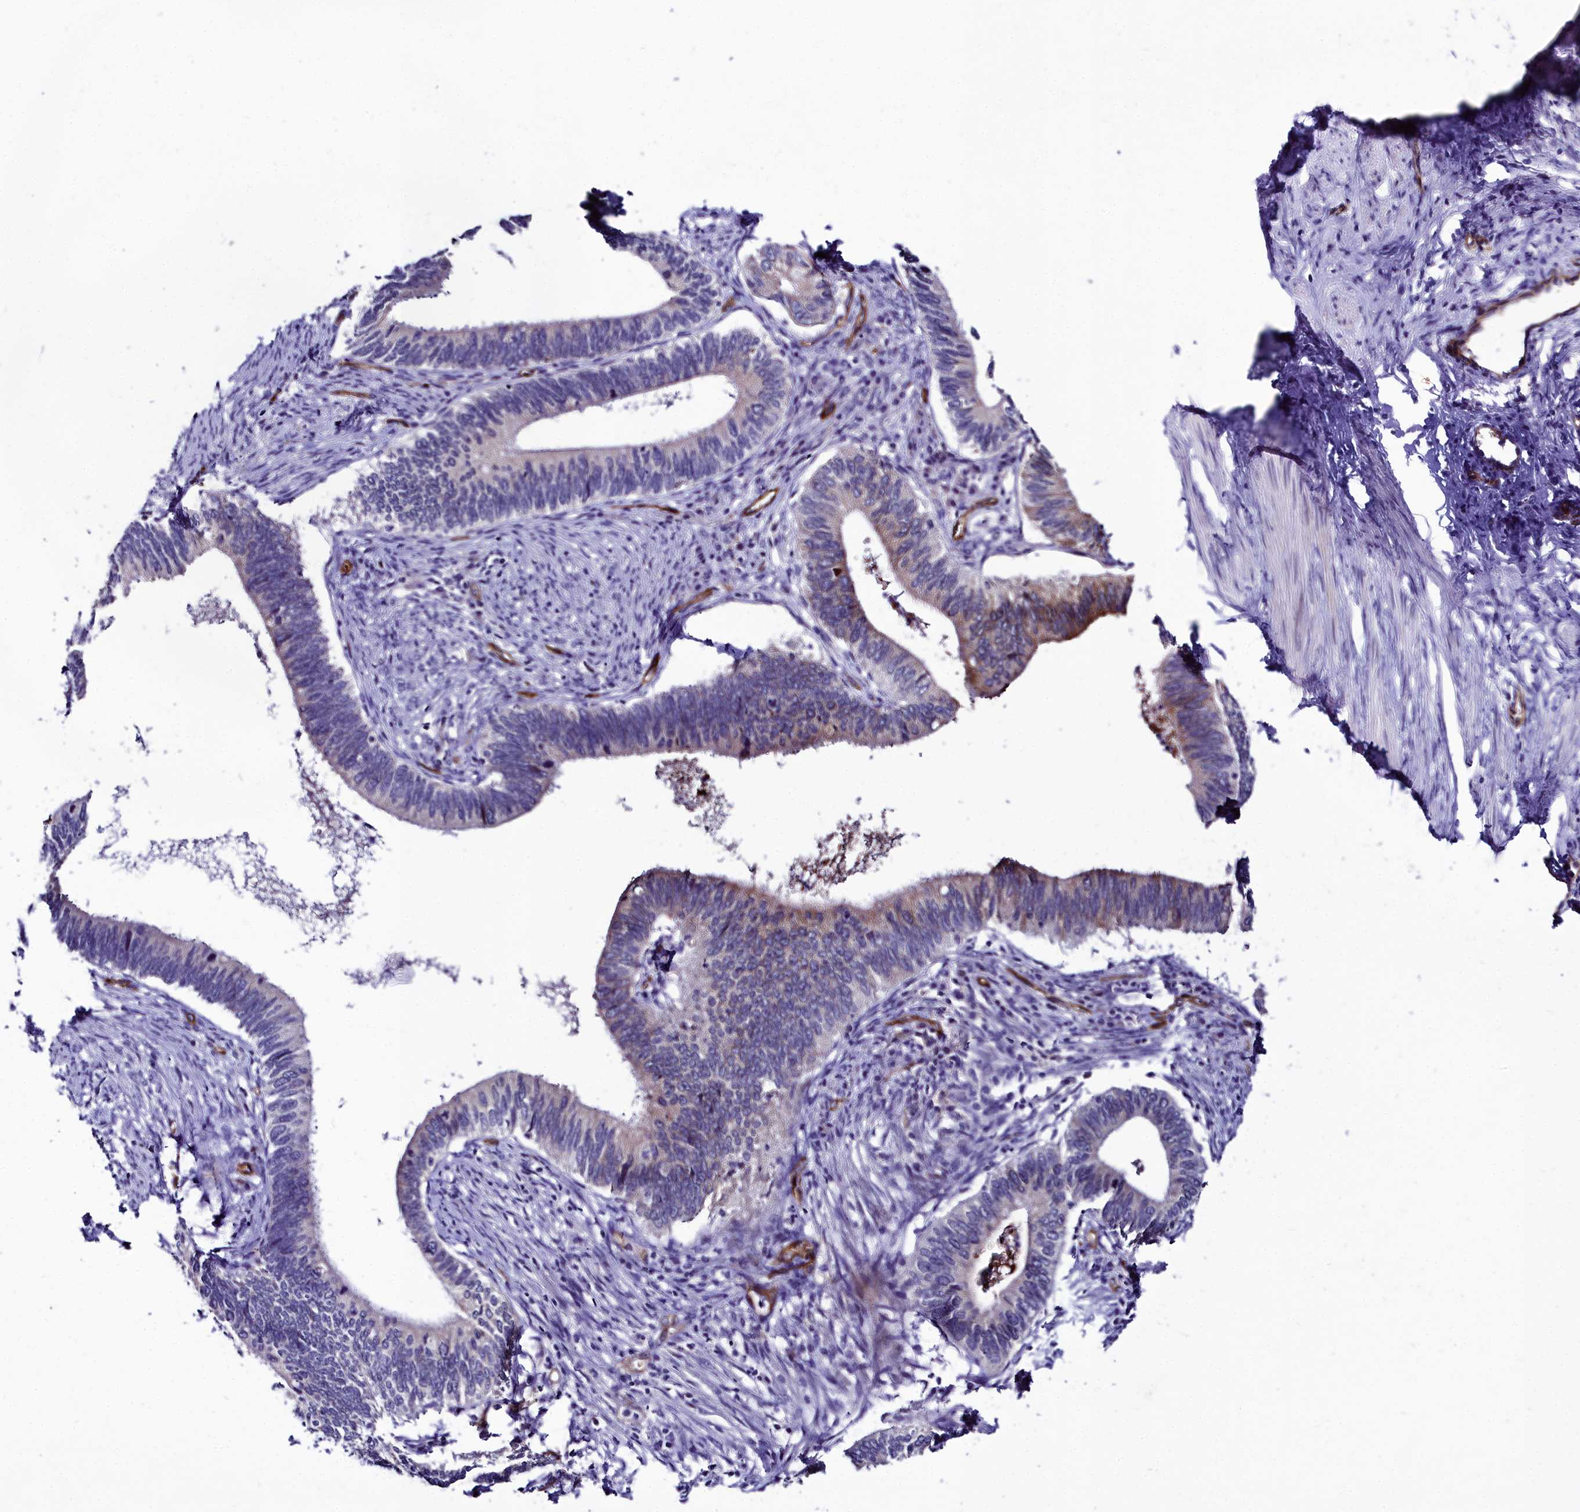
{"staining": {"intensity": "weak", "quantity": "<25%", "location": "cytoplasmic/membranous"}, "tissue": "cervical cancer", "cell_type": "Tumor cells", "image_type": "cancer", "snomed": [{"axis": "morphology", "description": "Adenocarcinoma, NOS"}, {"axis": "topography", "description": "Cervix"}], "caption": "DAB immunohistochemical staining of cervical cancer demonstrates no significant staining in tumor cells. (Stains: DAB immunohistochemistry (IHC) with hematoxylin counter stain, Microscopy: brightfield microscopy at high magnification).", "gene": "CYP4F11", "patient": {"sex": "female", "age": 42}}